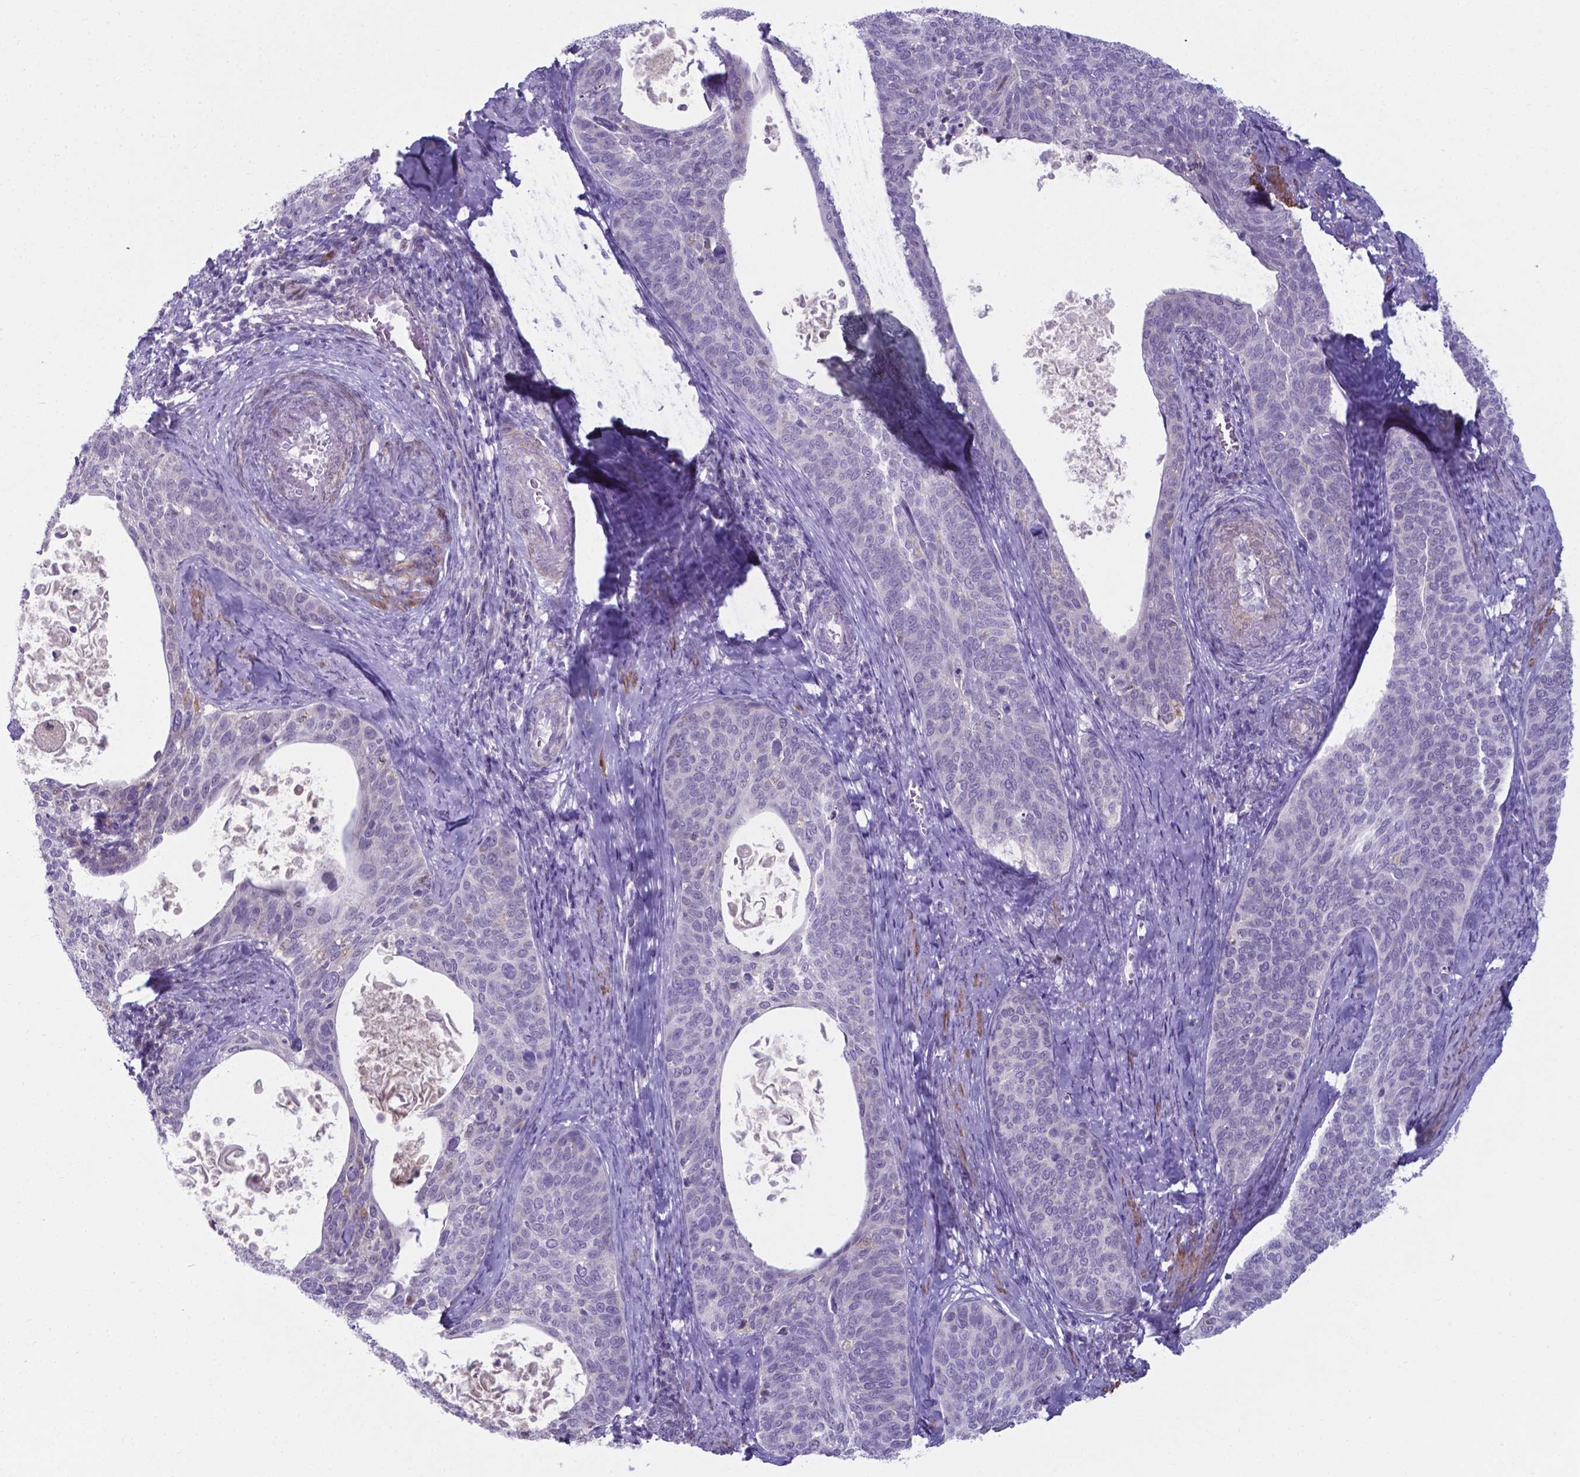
{"staining": {"intensity": "negative", "quantity": "none", "location": "none"}, "tissue": "cervical cancer", "cell_type": "Tumor cells", "image_type": "cancer", "snomed": [{"axis": "morphology", "description": "Squamous cell carcinoma, NOS"}, {"axis": "topography", "description": "Cervix"}], "caption": "Tumor cells are negative for brown protein staining in cervical cancer.", "gene": "AP5B1", "patient": {"sex": "female", "age": 69}}